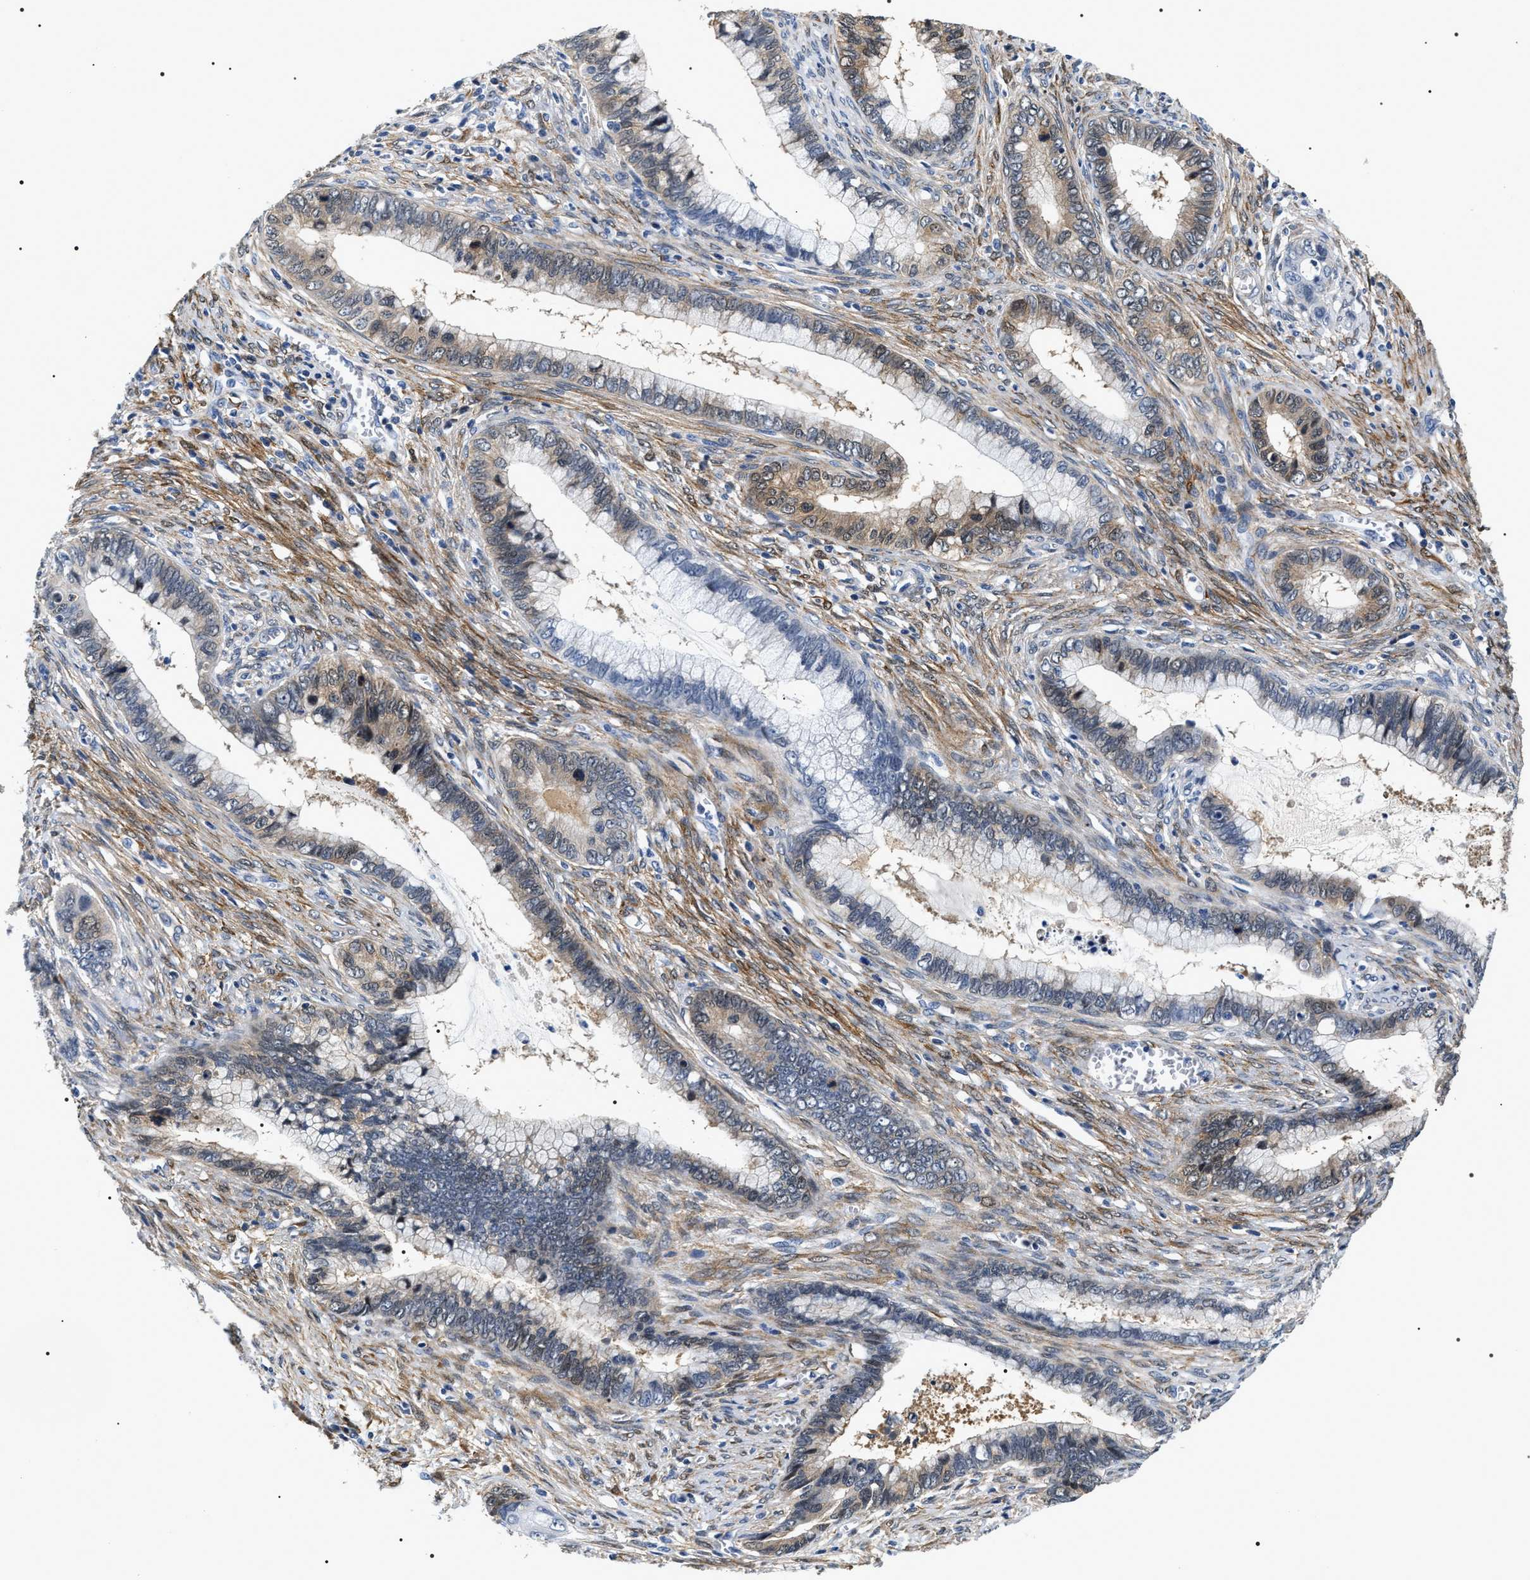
{"staining": {"intensity": "weak", "quantity": "<25%", "location": "cytoplasmic/membranous"}, "tissue": "cervical cancer", "cell_type": "Tumor cells", "image_type": "cancer", "snomed": [{"axis": "morphology", "description": "Adenocarcinoma, NOS"}, {"axis": "topography", "description": "Cervix"}], "caption": "Histopathology image shows no significant protein expression in tumor cells of cervical cancer. (Immunohistochemistry, brightfield microscopy, high magnification).", "gene": "BAG2", "patient": {"sex": "female", "age": 44}}